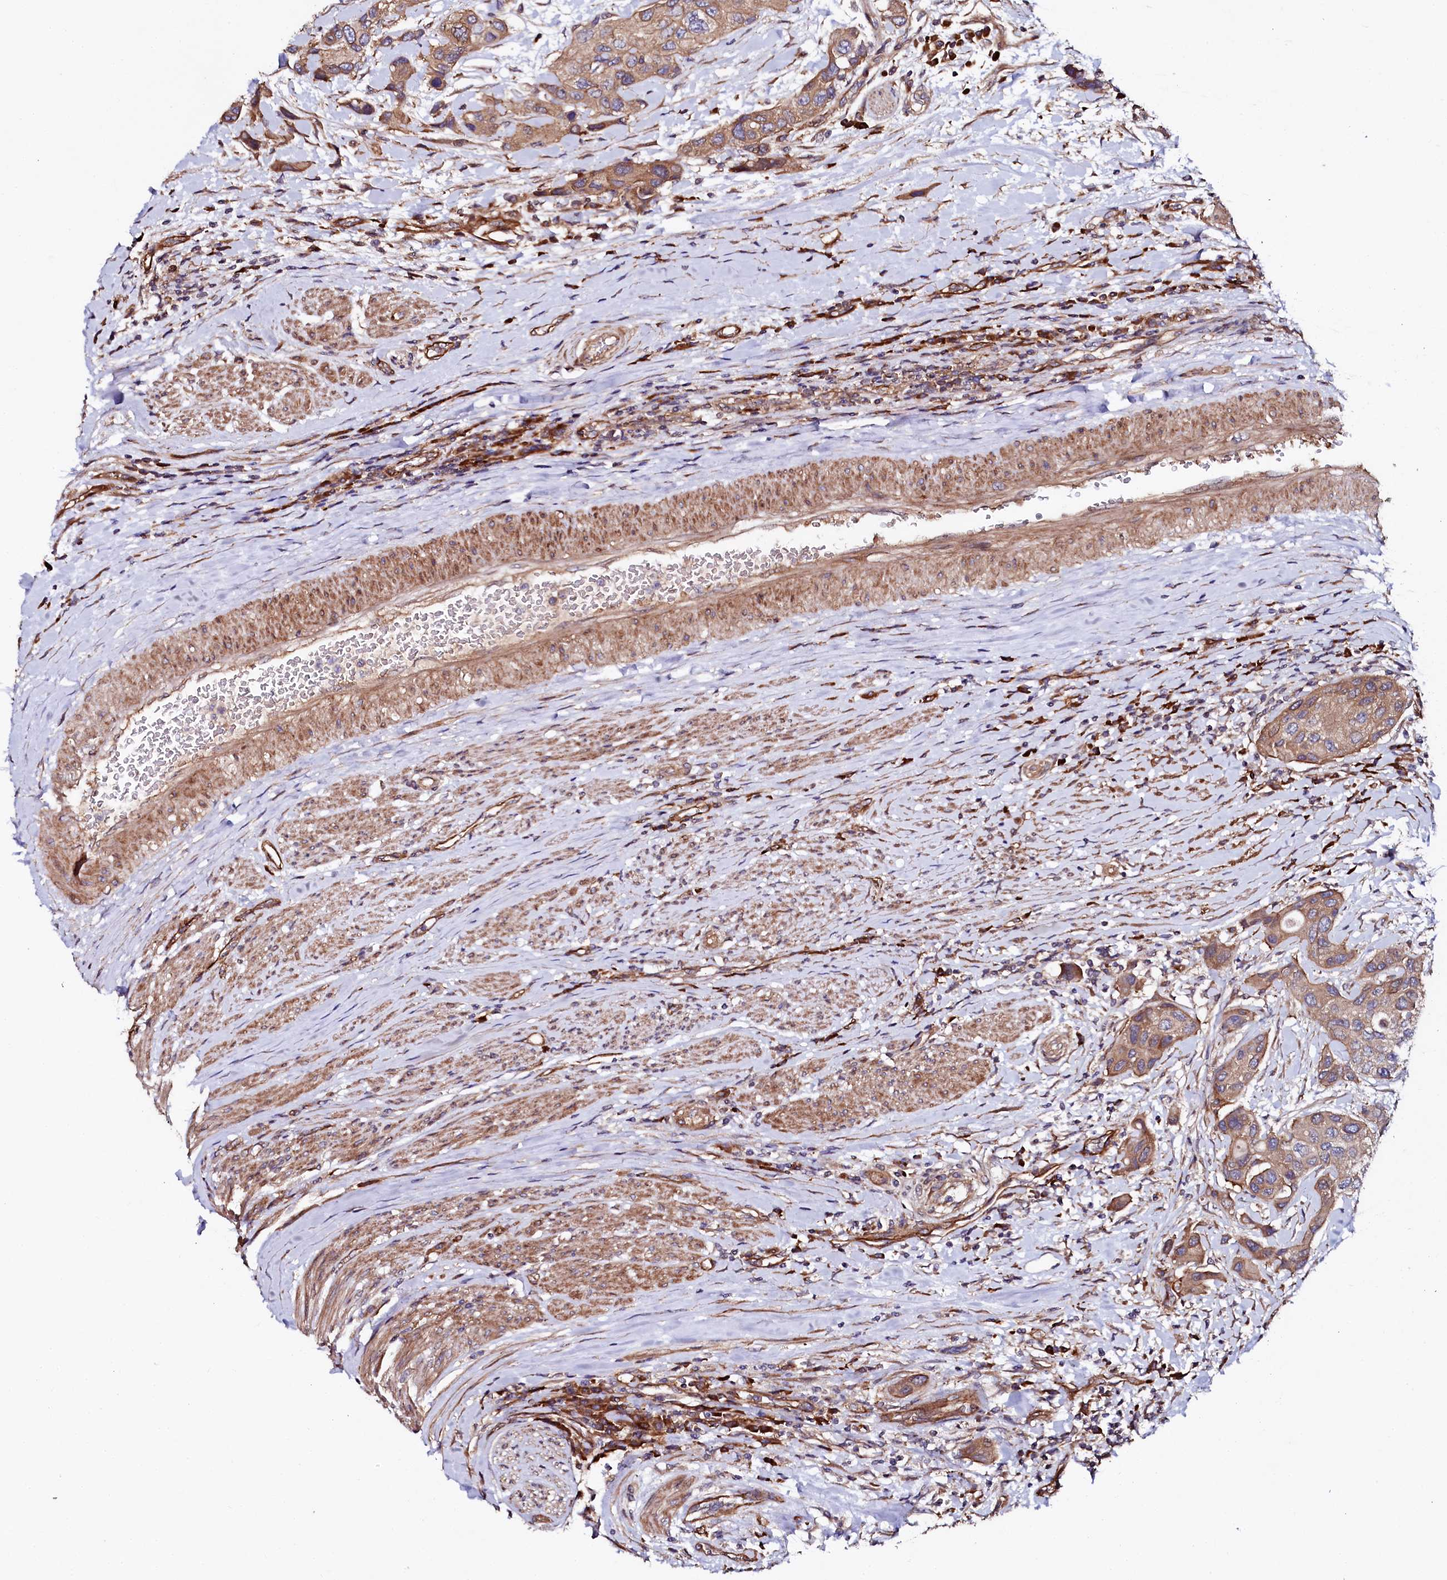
{"staining": {"intensity": "moderate", "quantity": ">75%", "location": "cytoplasmic/membranous"}, "tissue": "urothelial cancer", "cell_type": "Tumor cells", "image_type": "cancer", "snomed": [{"axis": "morphology", "description": "Normal tissue, NOS"}, {"axis": "morphology", "description": "Urothelial carcinoma, High grade"}, {"axis": "topography", "description": "Vascular tissue"}, {"axis": "topography", "description": "Urinary bladder"}], "caption": "Immunohistochemical staining of high-grade urothelial carcinoma exhibits medium levels of moderate cytoplasmic/membranous positivity in approximately >75% of tumor cells. (Stains: DAB (3,3'-diaminobenzidine) in brown, nuclei in blue, Microscopy: brightfield microscopy at high magnification).", "gene": "USPL1", "patient": {"sex": "female", "age": 56}}